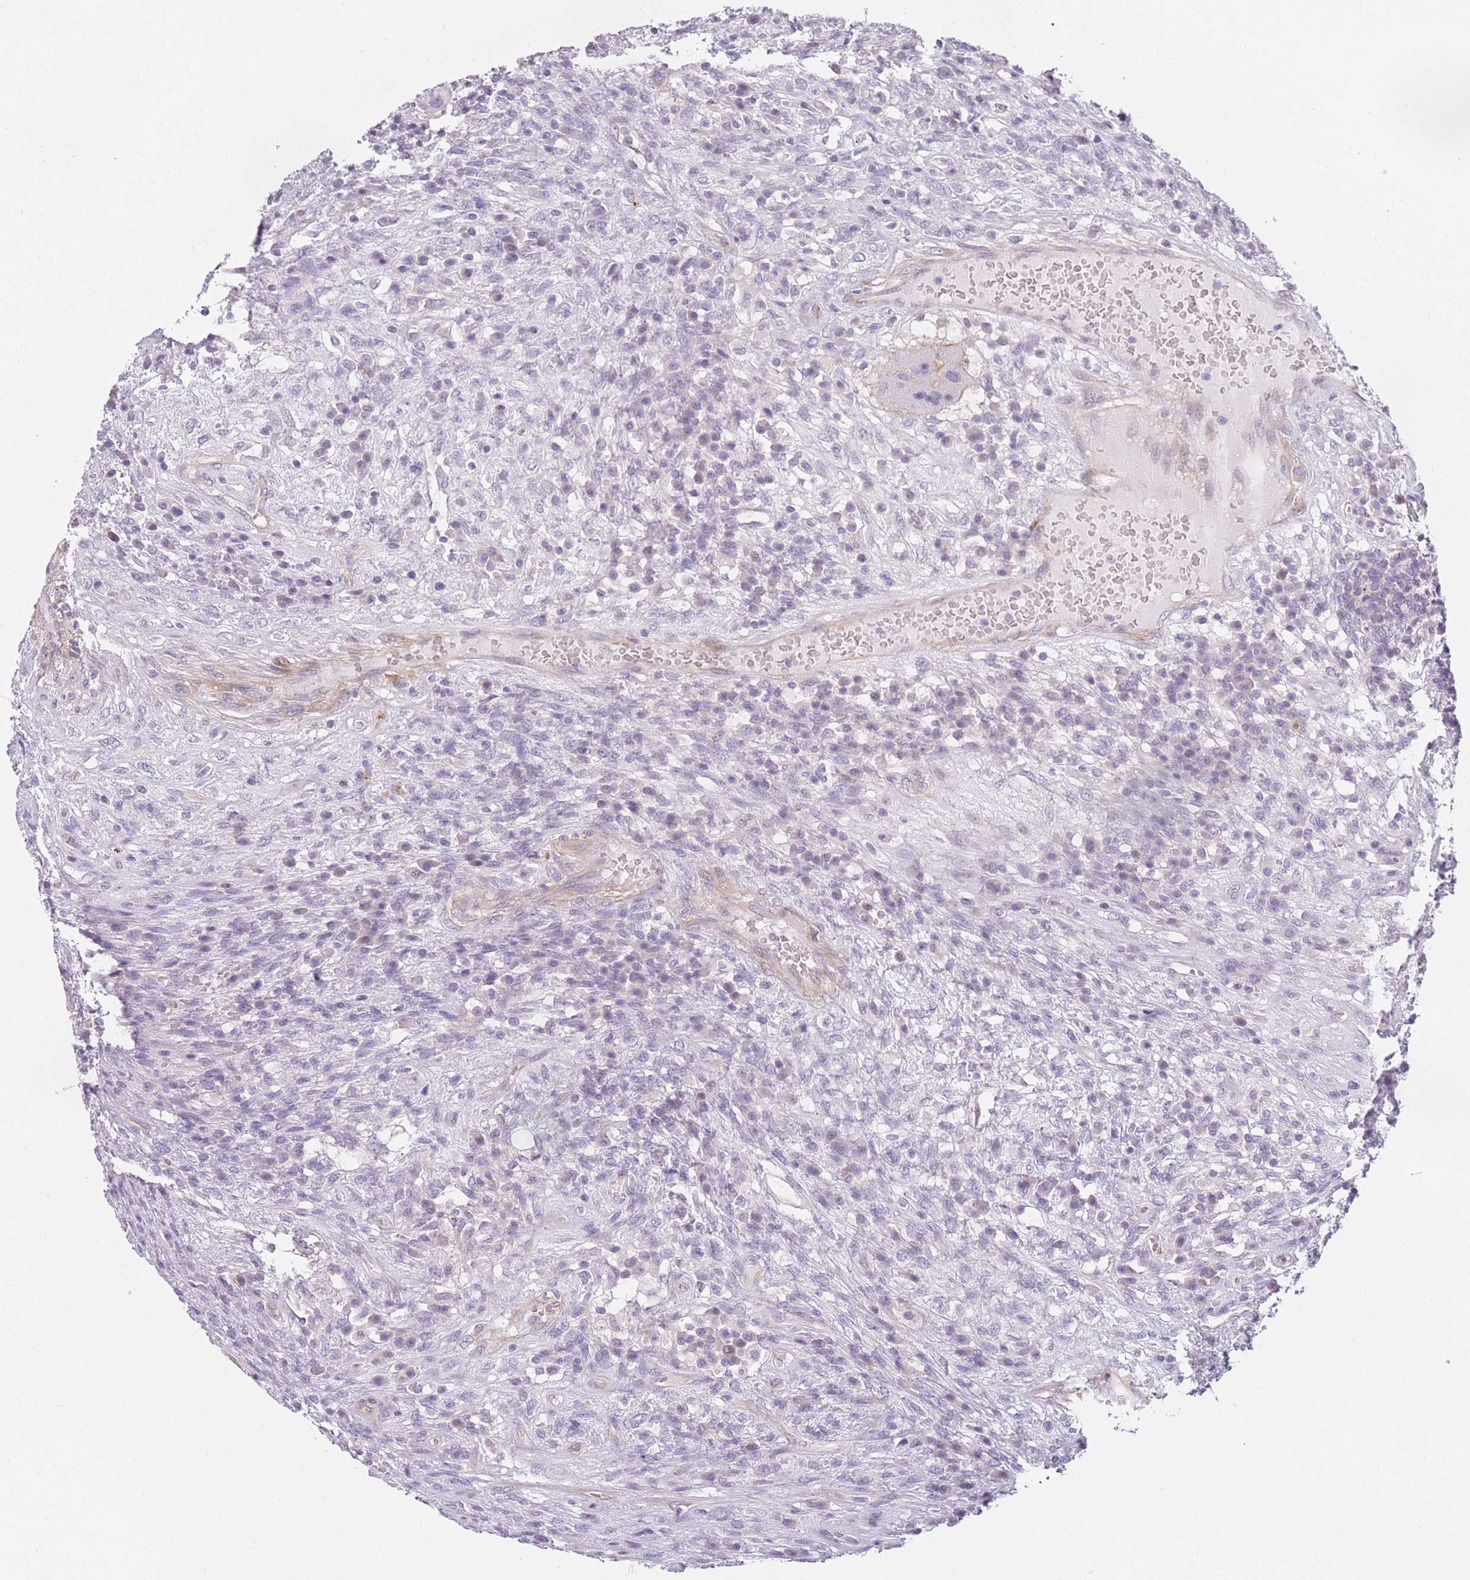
{"staining": {"intensity": "negative", "quantity": "none", "location": "none"}, "tissue": "testis cancer", "cell_type": "Tumor cells", "image_type": "cancer", "snomed": [{"axis": "morphology", "description": "Carcinoma, Embryonal, NOS"}, {"axis": "topography", "description": "Testis"}], "caption": "This is an immunohistochemistry micrograph of testis cancer (embryonal carcinoma). There is no positivity in tumor cells.", "gene": "SLC7A6", "patient": {"sex": "male", "age": 26}}